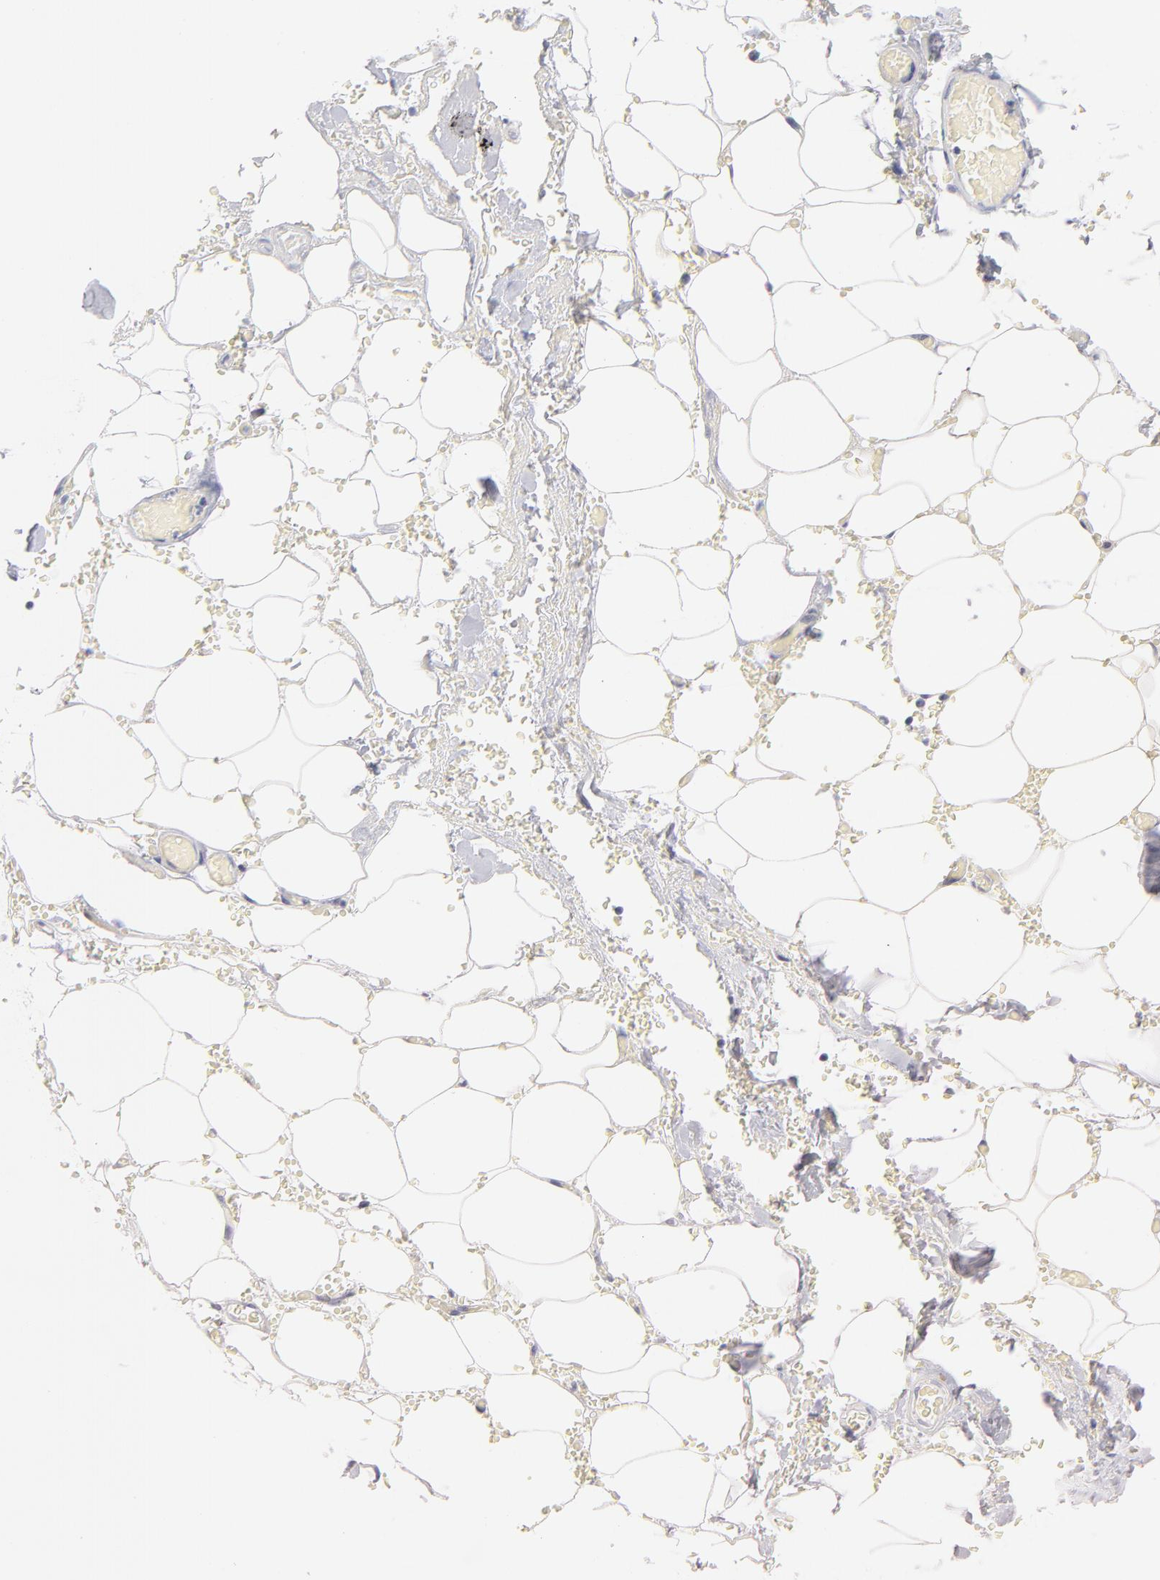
{"staining": {"intensity": "negative", "quantity": "none", "location": "none"}, "tissue": "adipose tissue", "cell_type": "Adipocytes", "image_type": "normal", "snomed": [{"axis": "morphology", "description": "Normal tissue, NOS"}, {"axis": "morphology", "description": "Cholangiocarcinoma"}, {"axis": "topography", "description": "Liver"}, {"axis": "topography", "description": "Peripheral nerve tissue"}], "caption": "An immunohistochemistry photomicrograph of normal adipose tissue is shown. There is no staining in adipocytes of adipose tissue. (Immunohistochemistry, brightfield microscopy, high magnification).", "gene": "KHNYN", "patient": {"sex": "male", "age": 50}}